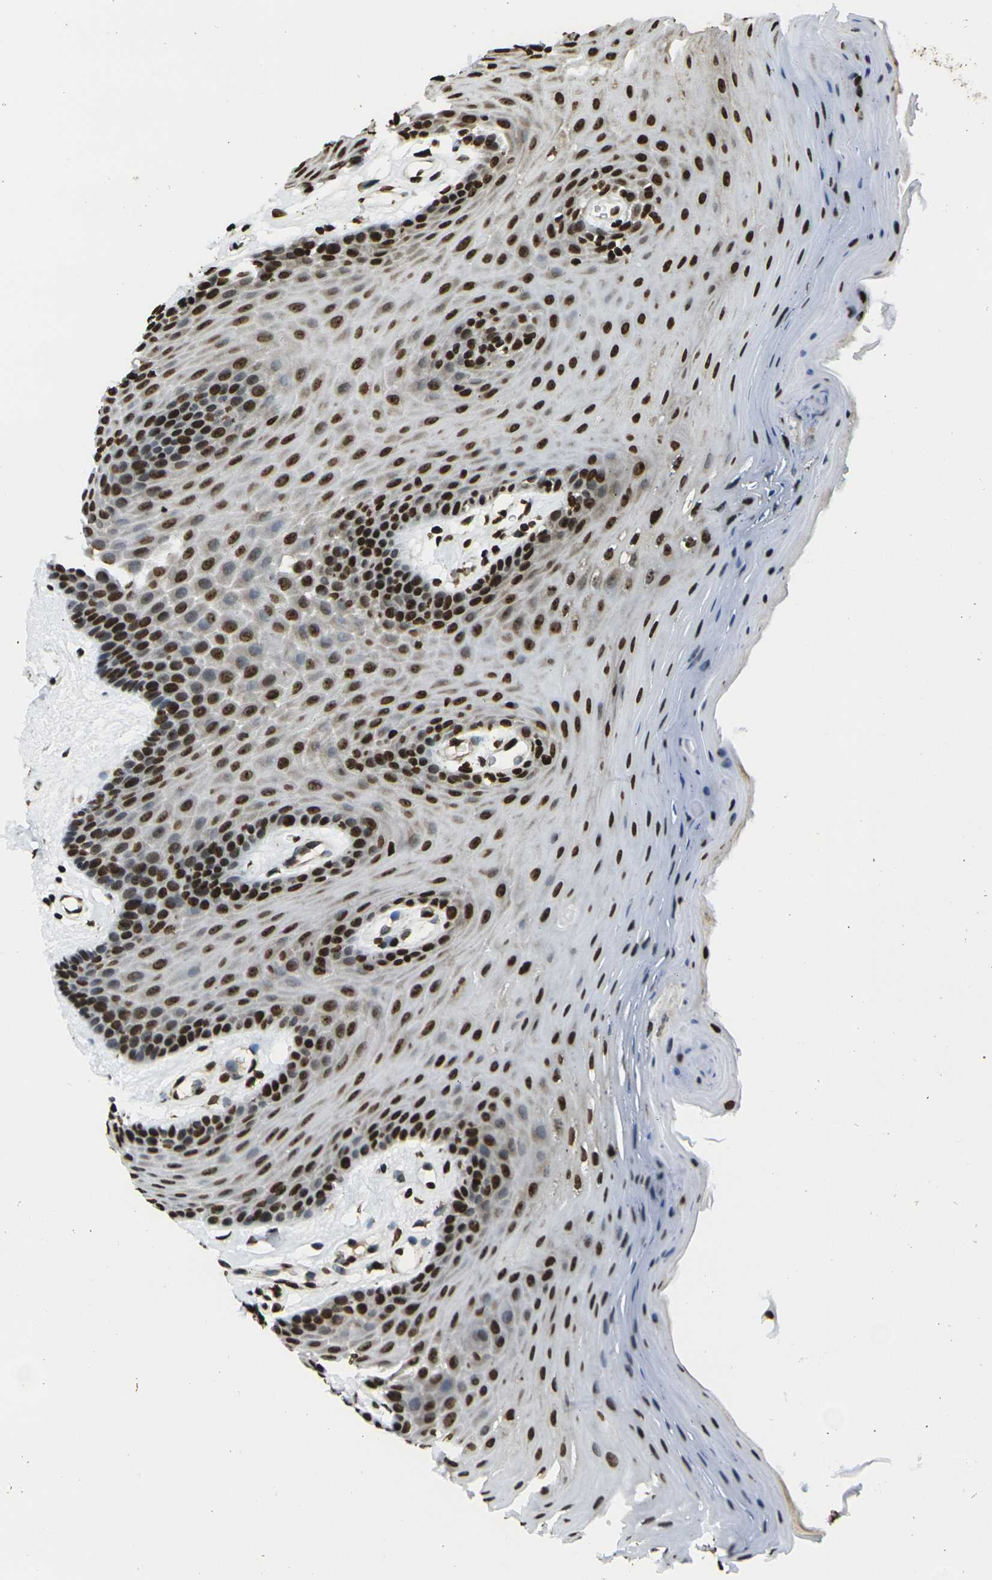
{"staining": {"intensity": "strong", "quantity": ">75%", "location": "nuclear"}, "tissue": "oral mucosa", "cell_type": "Squamous epithelial cells", "image_type": "normal", "snomed": [{"axis": "morphology", "description": "Normal tissue, NOS"}, {"axis": "morphology", "description": "Squamous cell carcinoma, NOS"}, {"axis": "topography", "description": "Skeletal muscle"}, {"axis": "topography", "description": "Adipose tissue"}, {"axis": "topography", "description": "Vascular tissue"}, {"axis": "topography", "description": "Oral tissue"}, {"axis": "topography", "description": "Peripheral nerve tissue"}, {"axis": "topography", "description": "Head-Neck"}], "caption": "Protein expression analysis of normal oral mucosa demonstrates strong nuclear positivity in about >75% of squamous epithelial cells.", "gene": "H1", "patient": {"sex": "male", "age": 71}}